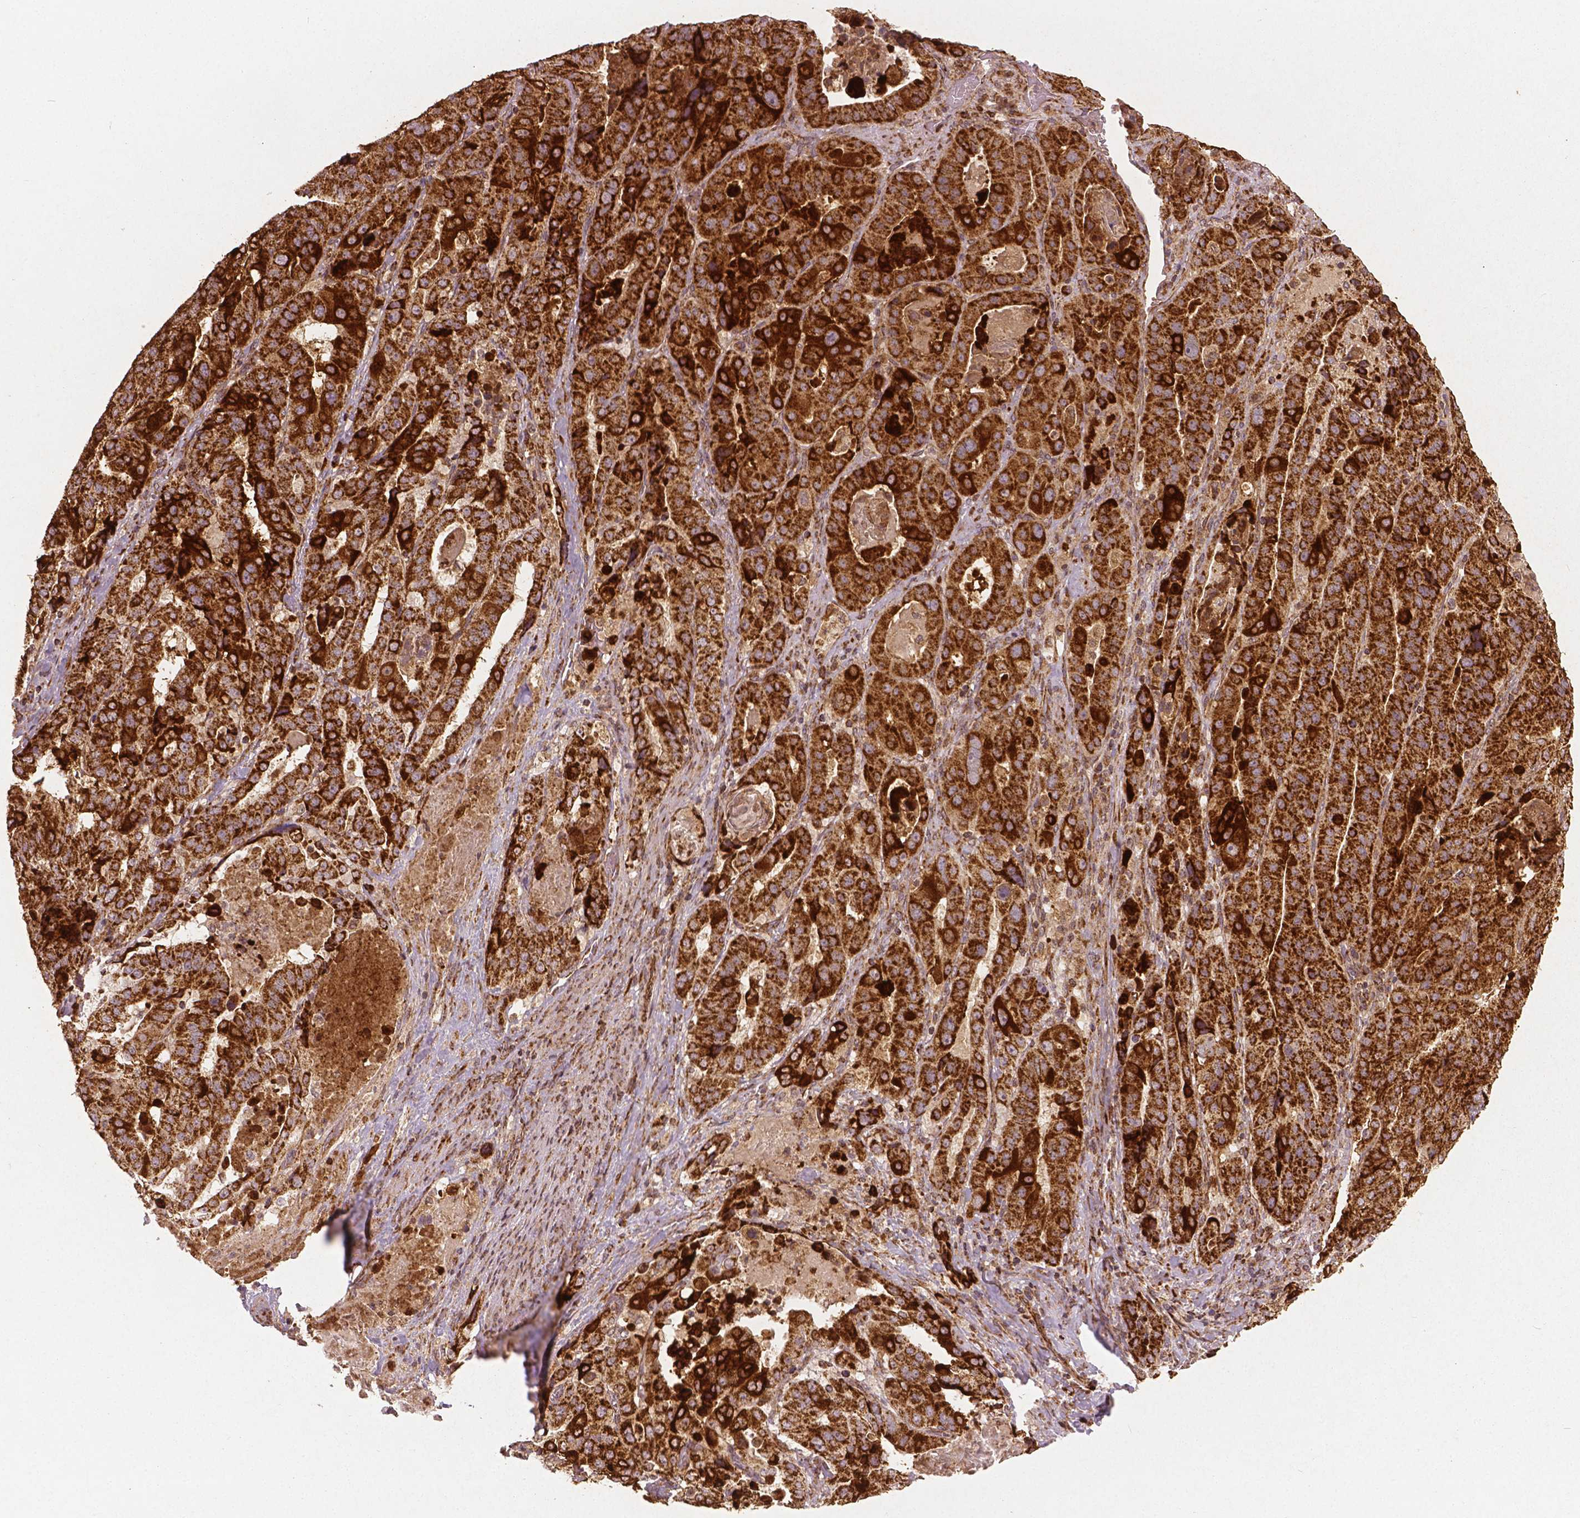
{"staining": {"intensity": "strong", "quantity": ">75%", "location": "cytoplasmic/membranous"}, "tissue": "stomach cancer", "cell_type": "Tumor cells", "image_type": "cancer", "snomed": [{"axis": "morphology", "description": "Adenocarcinoma, NOS"}, {"axis": "topography", "description": "Stomach"}], "caption": "This is an image of IHC staining of stomach cancer, which shows strong positivity in the cytoplasmic/membranous of tumor cells.", "gene": "PGAM5", "patient": {"sex": "male", "age": 48}}